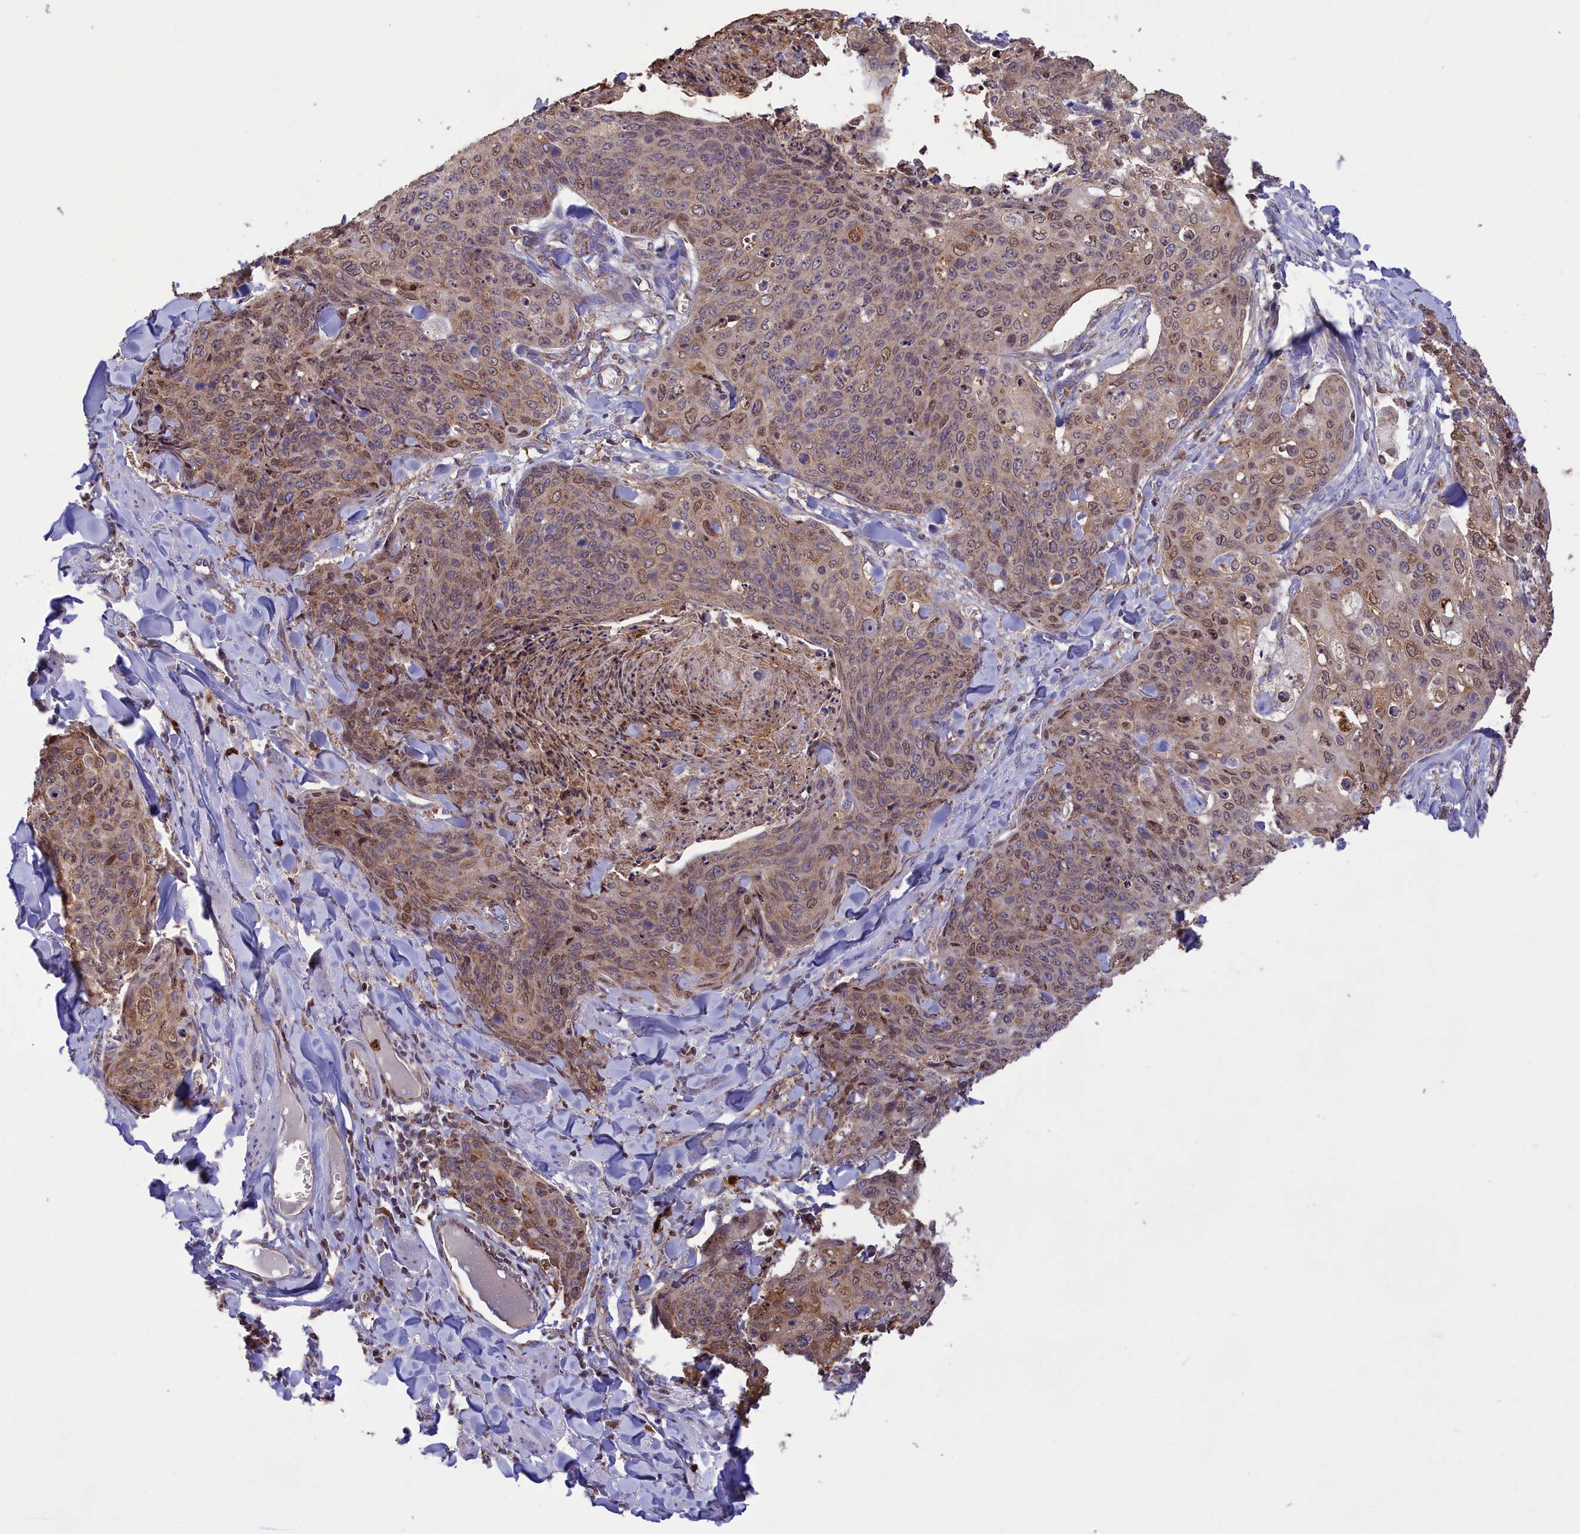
{"staining": {"intensity": "weak", "quantity": ">75%", "location": "cytoplasmic/membranous,nuclear"}, "tissue": "skin cancer", "cell_type": "Tumor cells", "image_type": "cancer", "snomed": [{"axis": "morphology", "description": "Squamous cell carcinoma, NOS"}, {"axis": "topography", "description": "Skin"}, {"axis": "topography", "description": "Vulva"}], "caption": "A micrograph of human squamous cell carcinoma (skin) stained for a protein shows weak cytoplasmic/membranous and nuclear brown staining in tumor cells.", "gene": "PKHD1L1", "patient": {"sex": "female", "age": 85}}